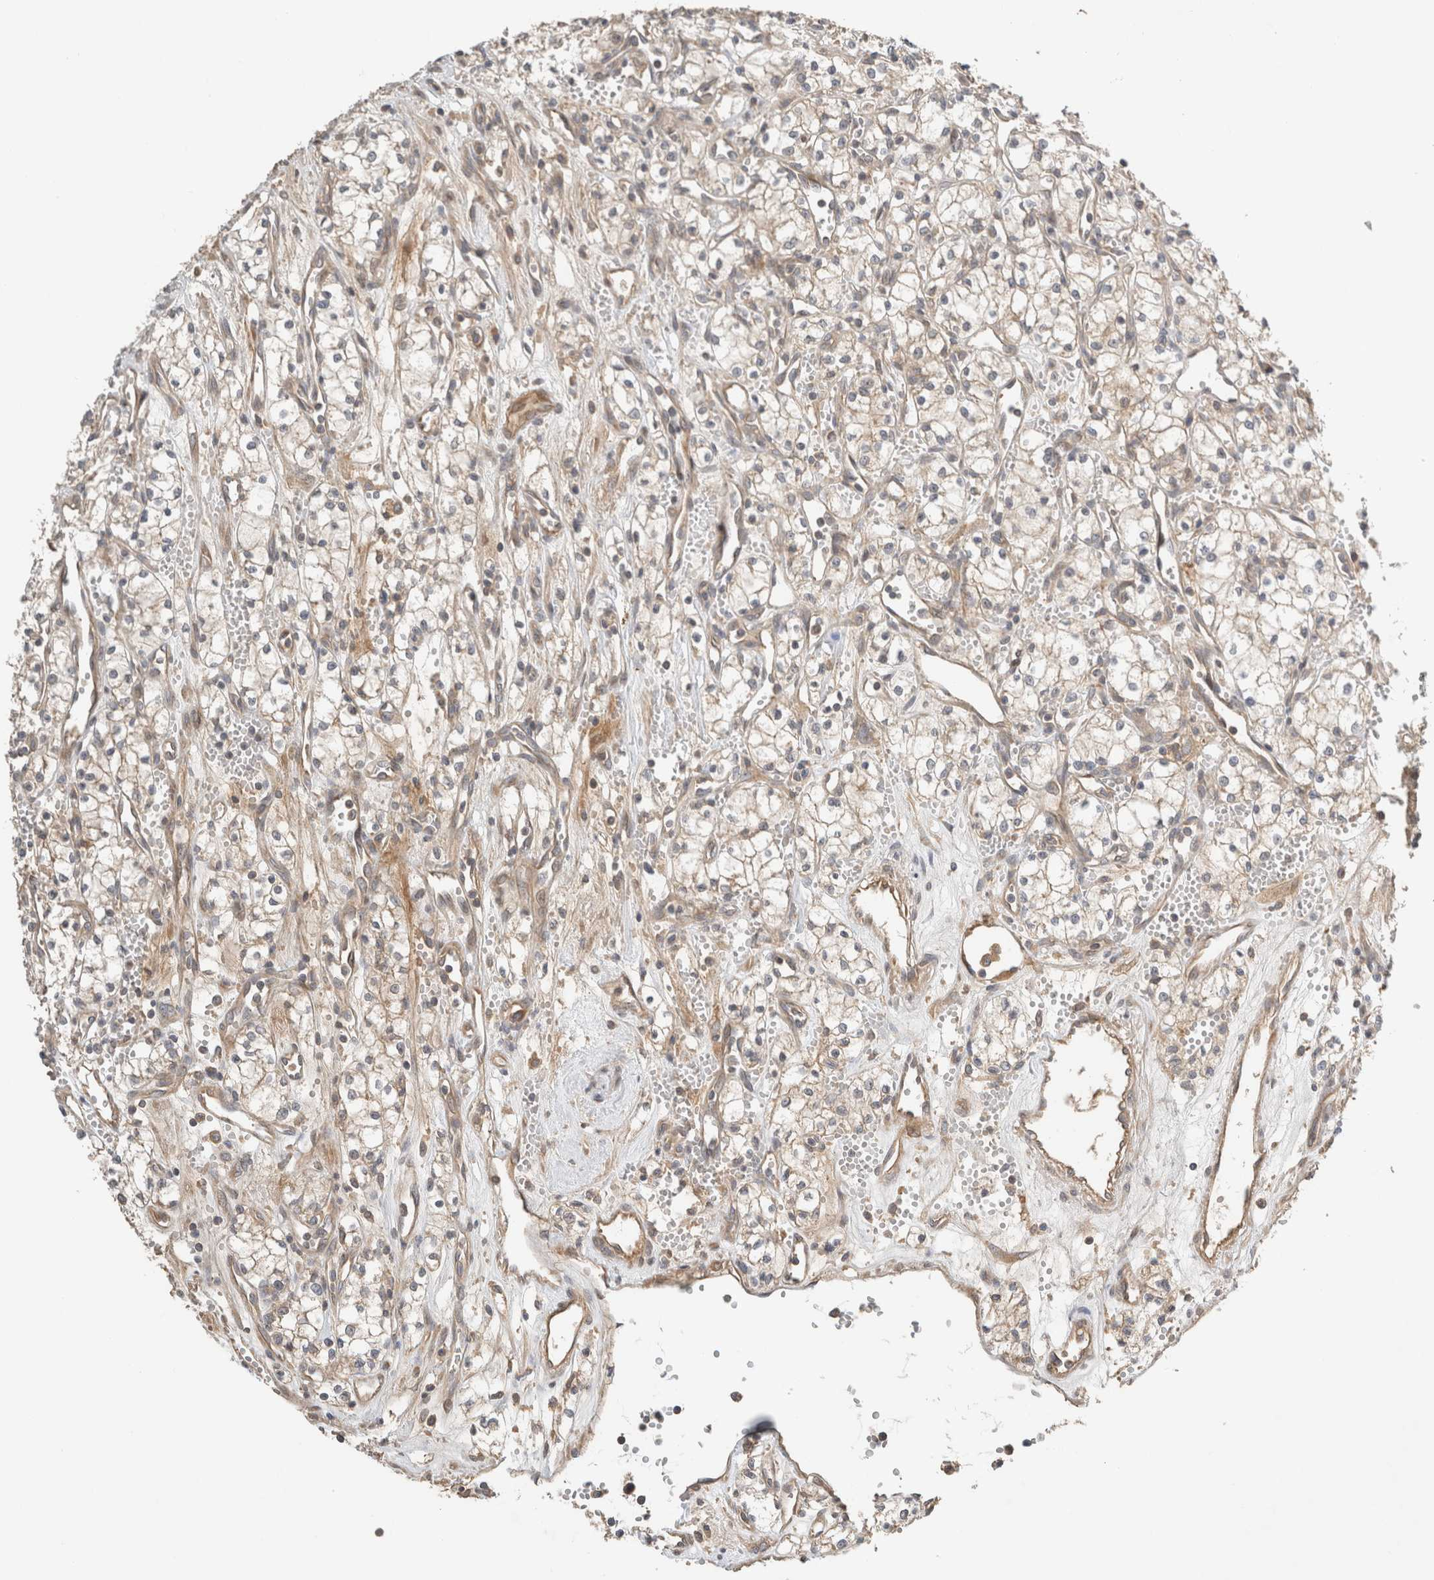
{"staining": {"intensity": "weak", "quantity": "<25%", "location": "cytoplasmic/membranous"}, "tissue": "renal cancer", "cell_type": "Tumor cells", "image_type": "cancer", "snomed": [{"axis": "morphology", "description": "Adenocarcinoma, NOS"}, {"axis": "topography", "description": "Kidney"}], "caption": "Renal adenocarcinoma was stained to show a protein in brown. There is no significant positivity in tumor cells. (Brightfield microscopy of DAB (3,3'-diaminobenzidine) immunohistochemistry (IHC) at high magnification).", "gene": "ARMC9", "patient": {"sex": "male", "age": 59}}